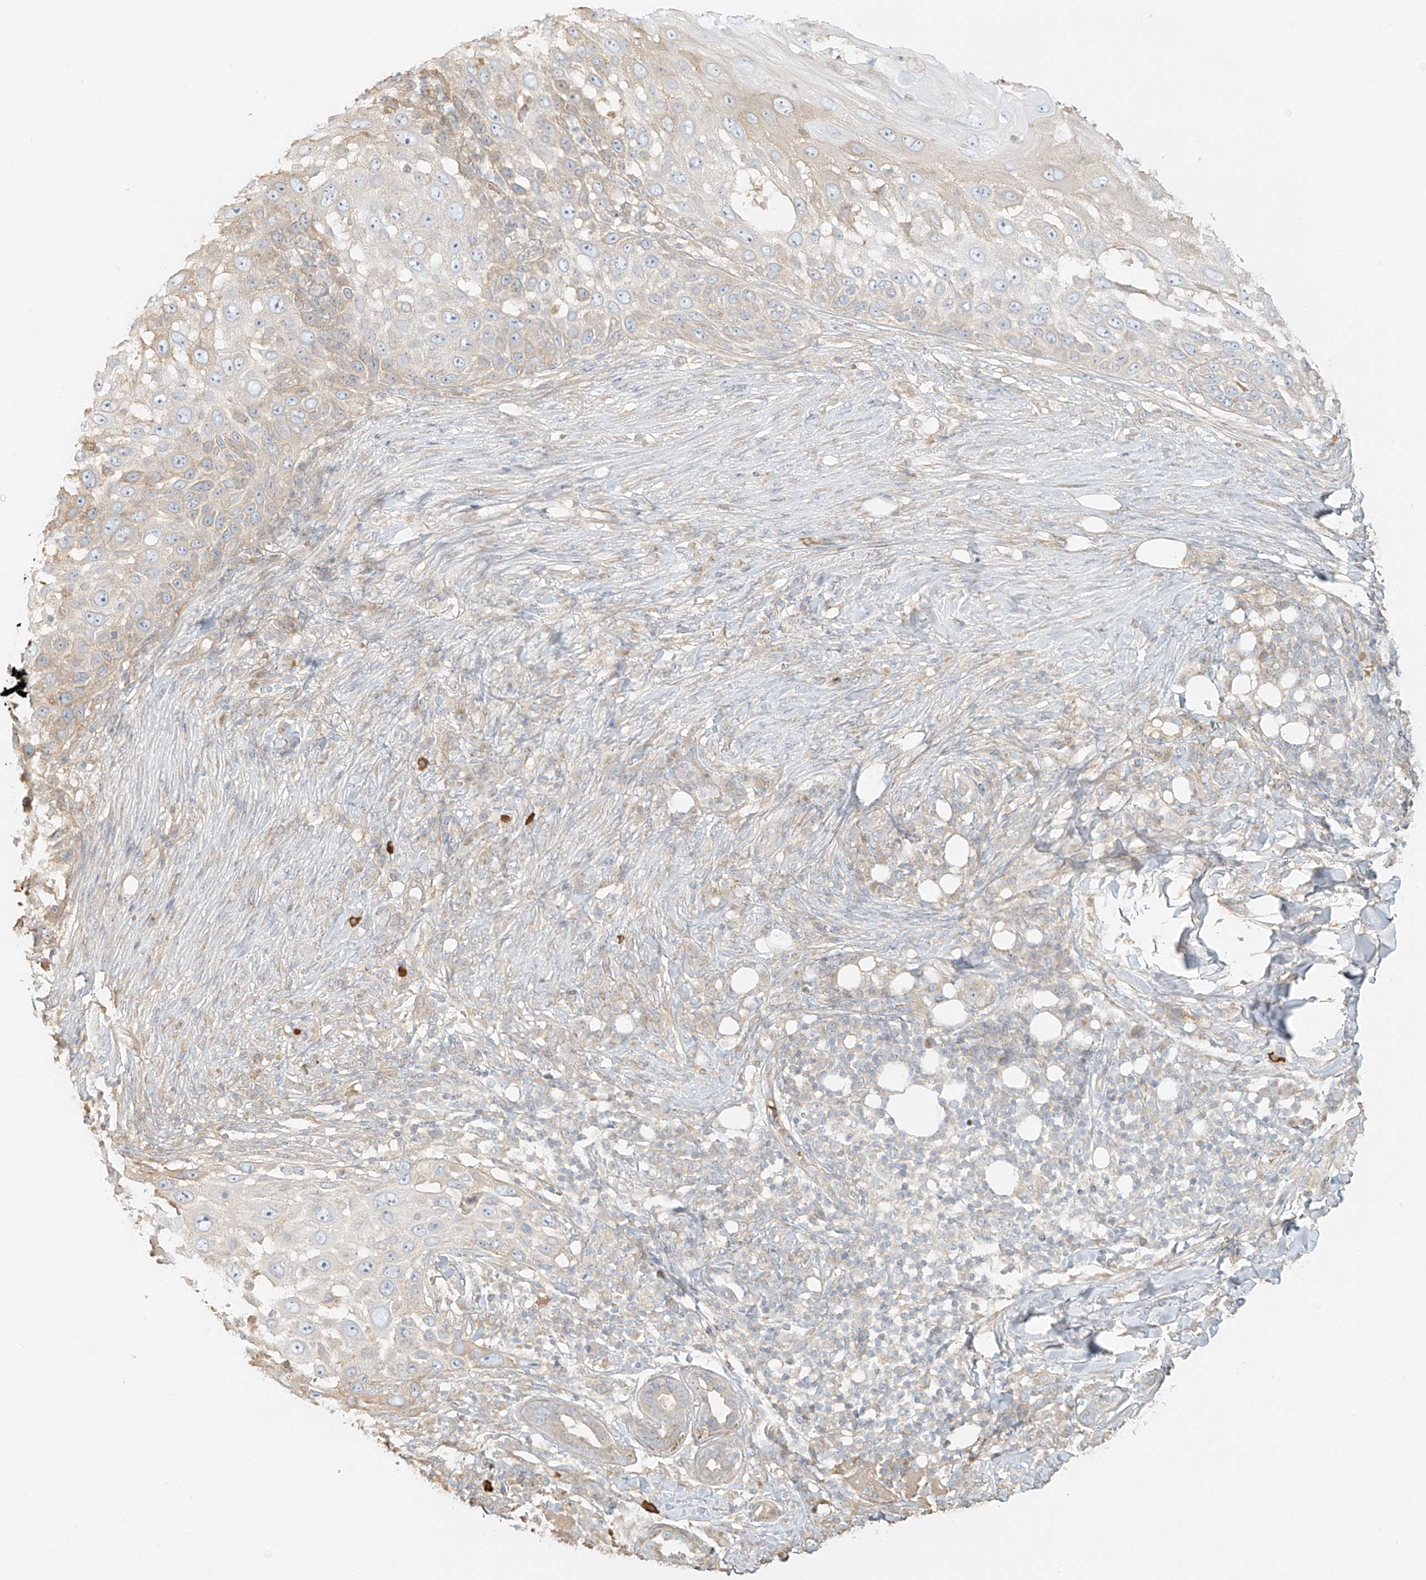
{"staining": {"intensity": "weak", "quantity": "<25%", "location": "cytoplasmic/membranous"}, "tissue": "skin cancer", "cell_type": "Tumor cells", "image_type": "cancer", "snomed": [{"axis": "morphology", "description": "Squamous cell carcinoma, NOS"}, {"axis": "topography", "description": "Skin"}], "caption": "DAB immunohistochemical staining of human skin cancer shows no significant expression in tumor cells.", "gene": "UPK1B", "patient": {"sex": "female", "age": 44}}